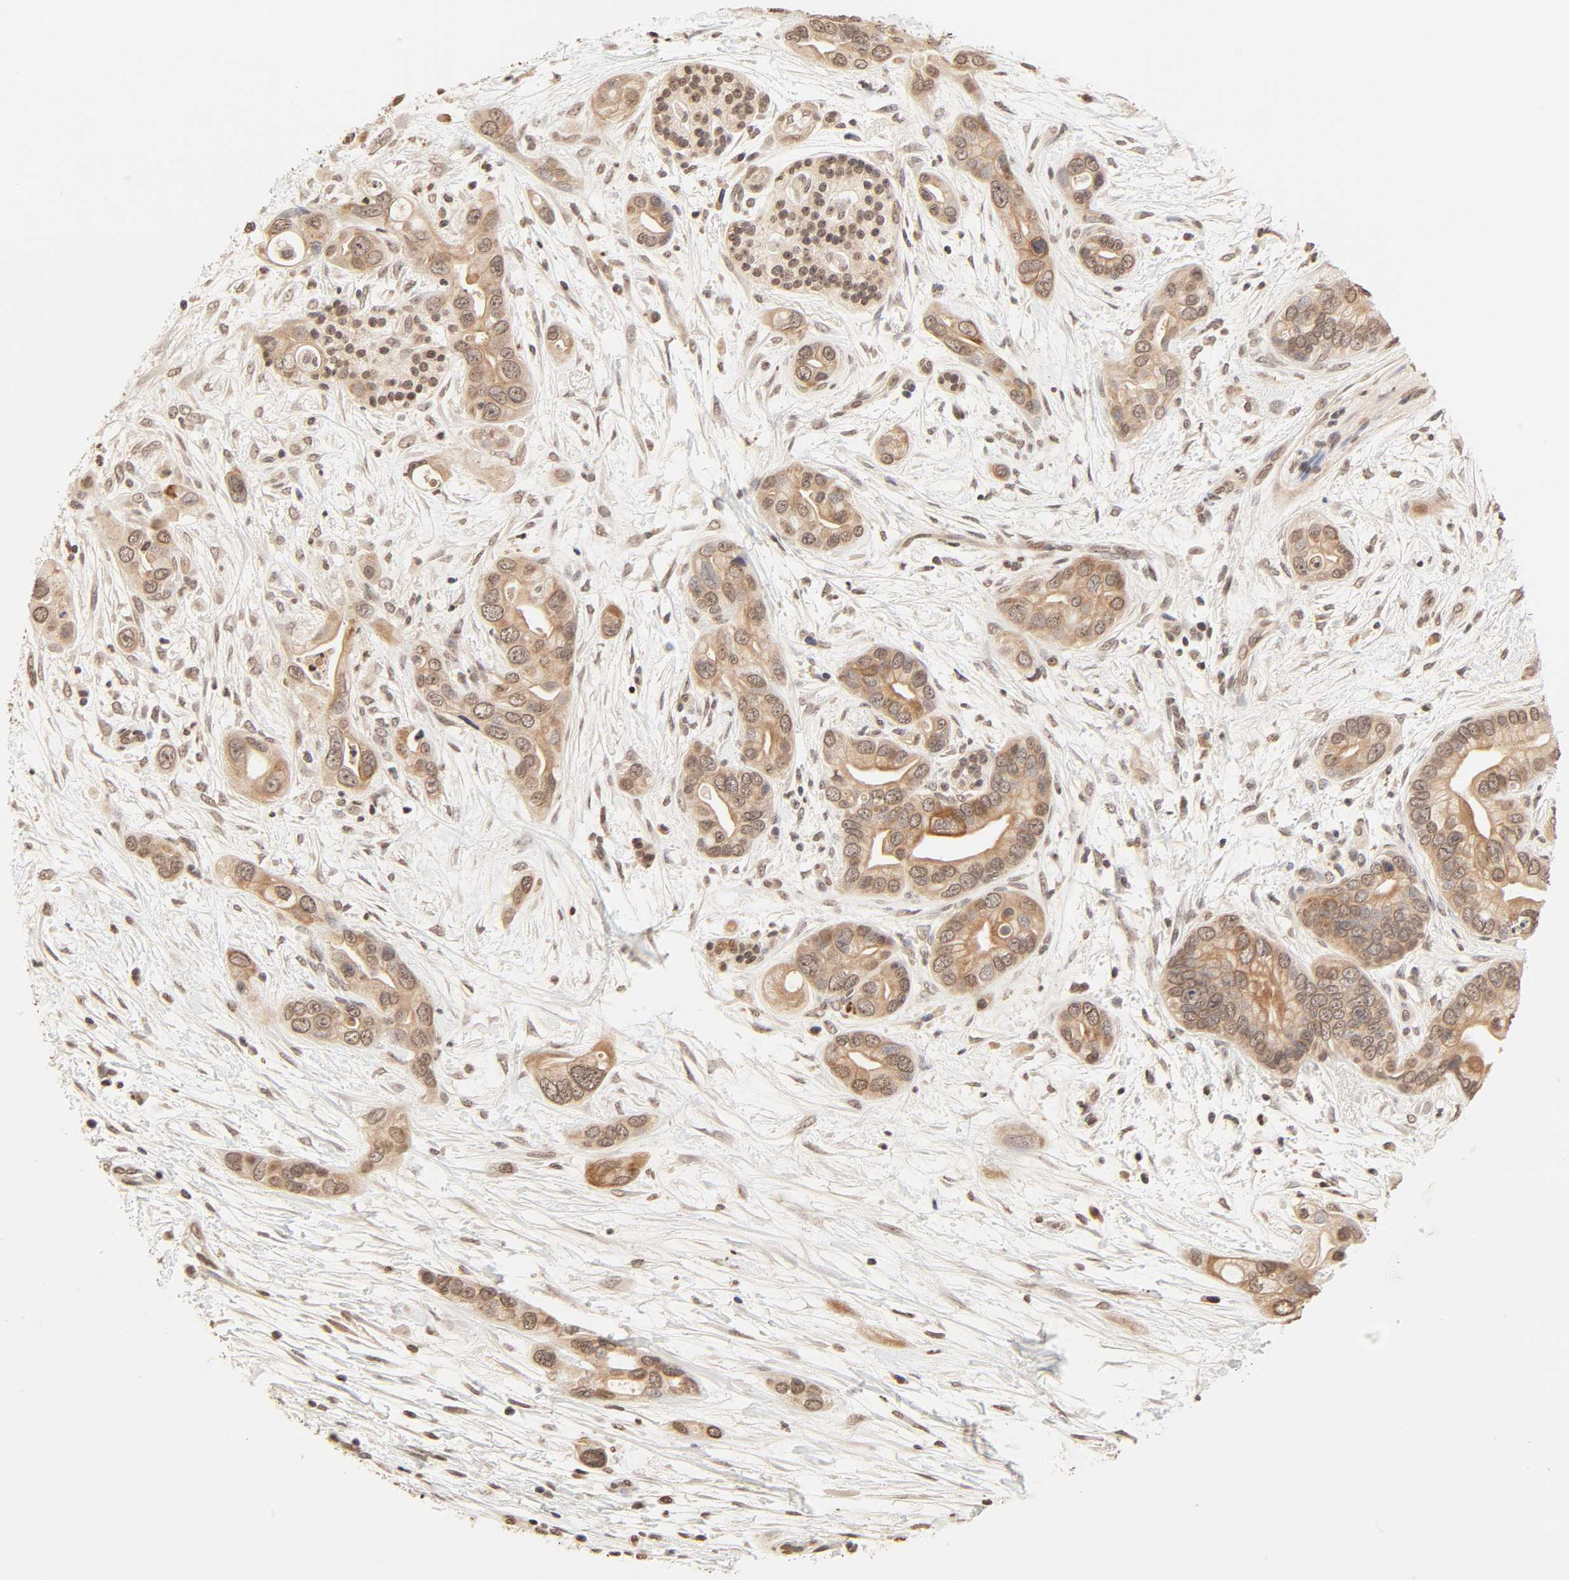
{"staining": {"intensity": "moderate", "quantity": ">75%", "location": "cytoplasmic/membranous,nuclear"}, "tissue": "pancreatic cancer", "cell_type": "Tumor cells", "image_type": "cancer", "snomed": [{"axis": "morphology", "description": "Adenocarcinoma, NOS"}, {"axis": "topography", "description": "Pancreas"}], "caption": "Immunohistochemistry image of human adenocarcinoma (pancreatic) stained for a protein (brown), which shows medium levels of moderate cytoplasmic/membranous and nuclear expression in about >75% of tumor cells.", "gene": "TBL1X", "patient": {"sex": "female", "age": 77}}